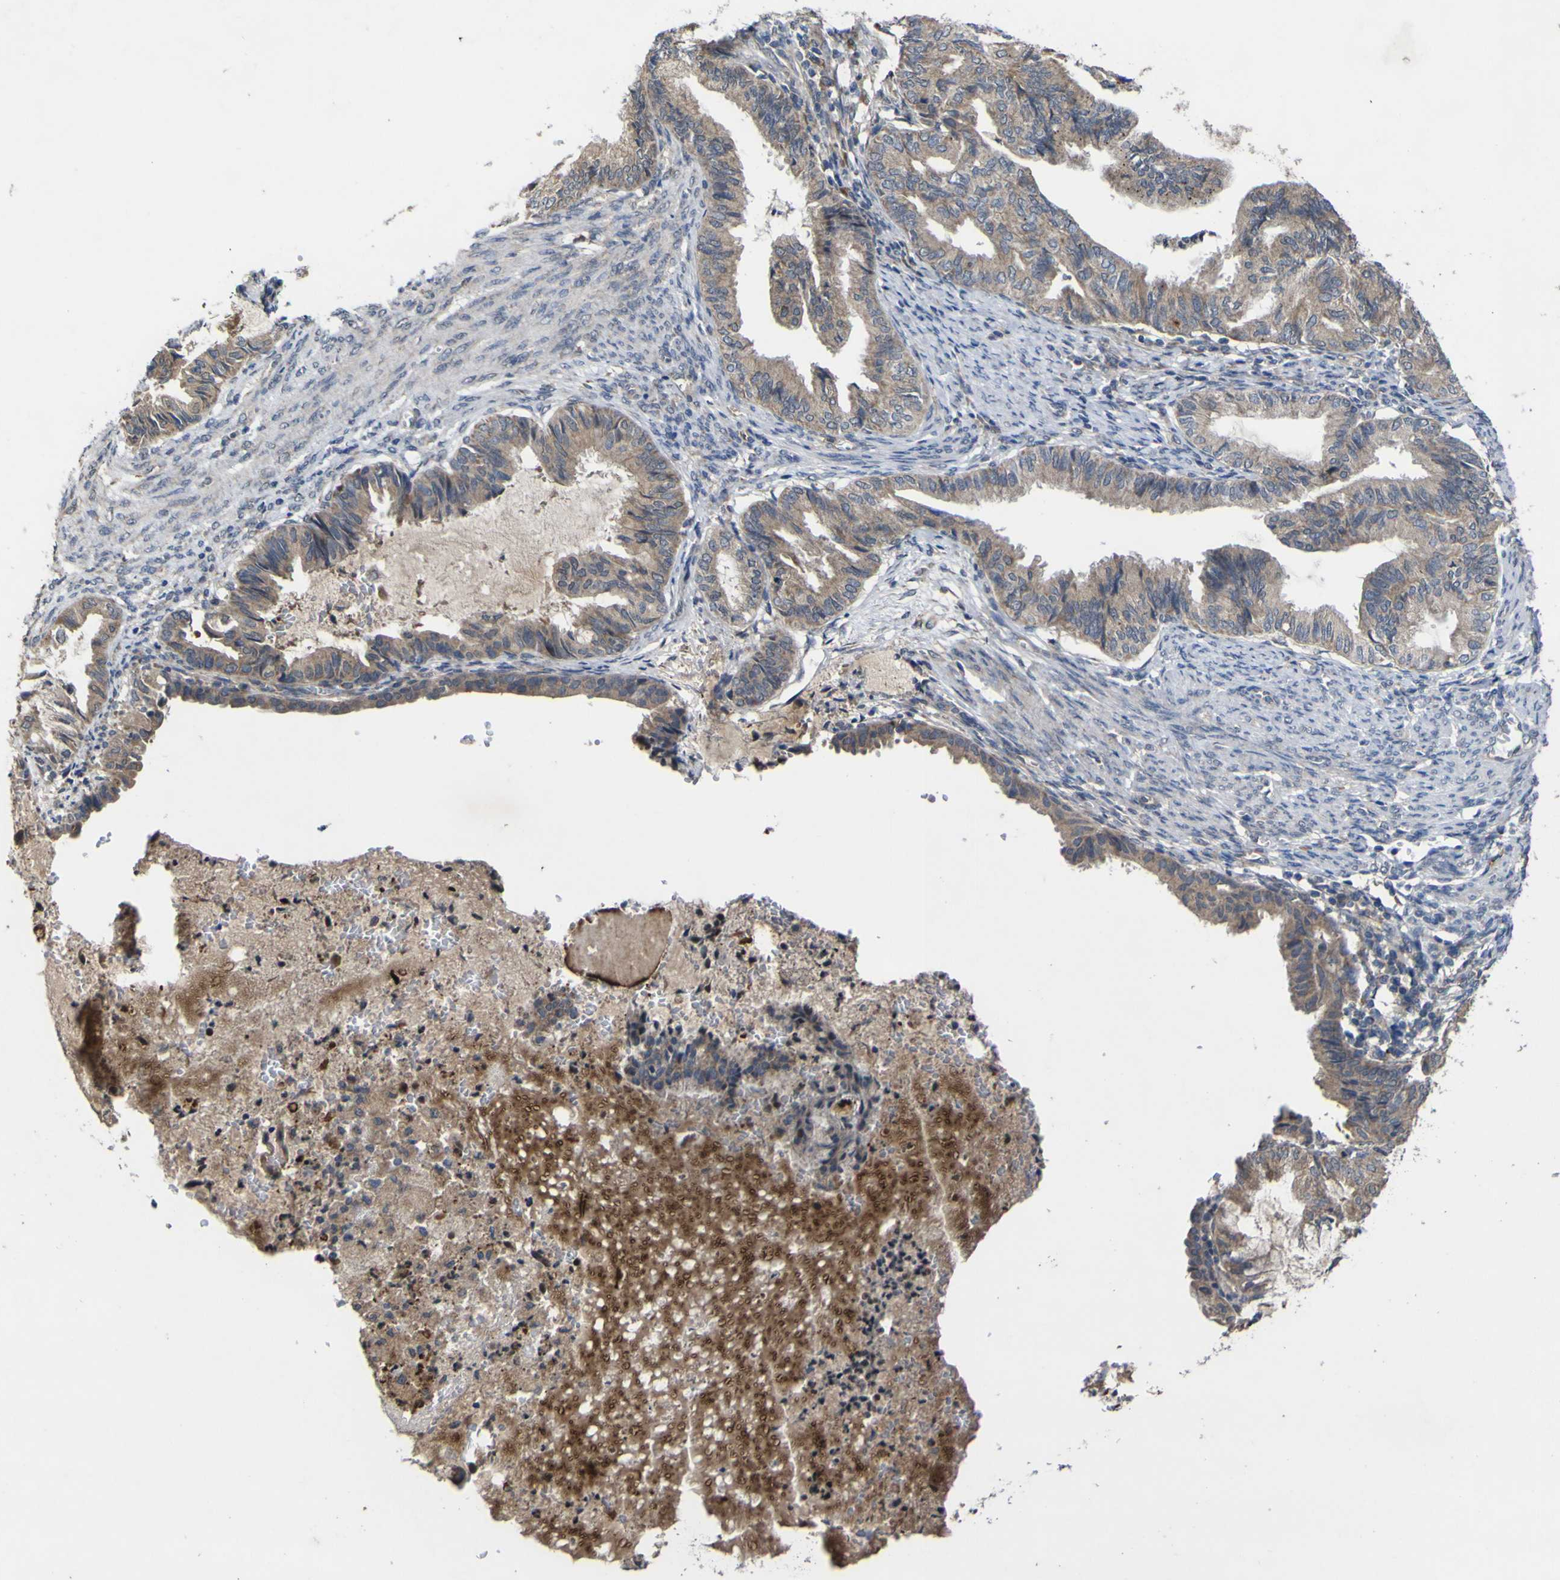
{"staining": {"intensity": "weak", "quantity": ">75%", "location": "cytoplasmic/membranous"}, "tissue": "endometrial cancer", "cell_type": "Tumor cells", "image_type": "cancer", "snomed": [{"axis": "morphology", "description": "Adenocarcinoma, NOS"}, {"axis": "topography", "description": "Endometrium"}], "caption": "Immunohistochemical staining of human endometrial adenocarcinoma exhibits low levels of weak cytoplasmic/membranous protein staining in about >75% of tumor cells.", "gene": "IRAK2", "patient": {"sex": "female", "age": 86}}